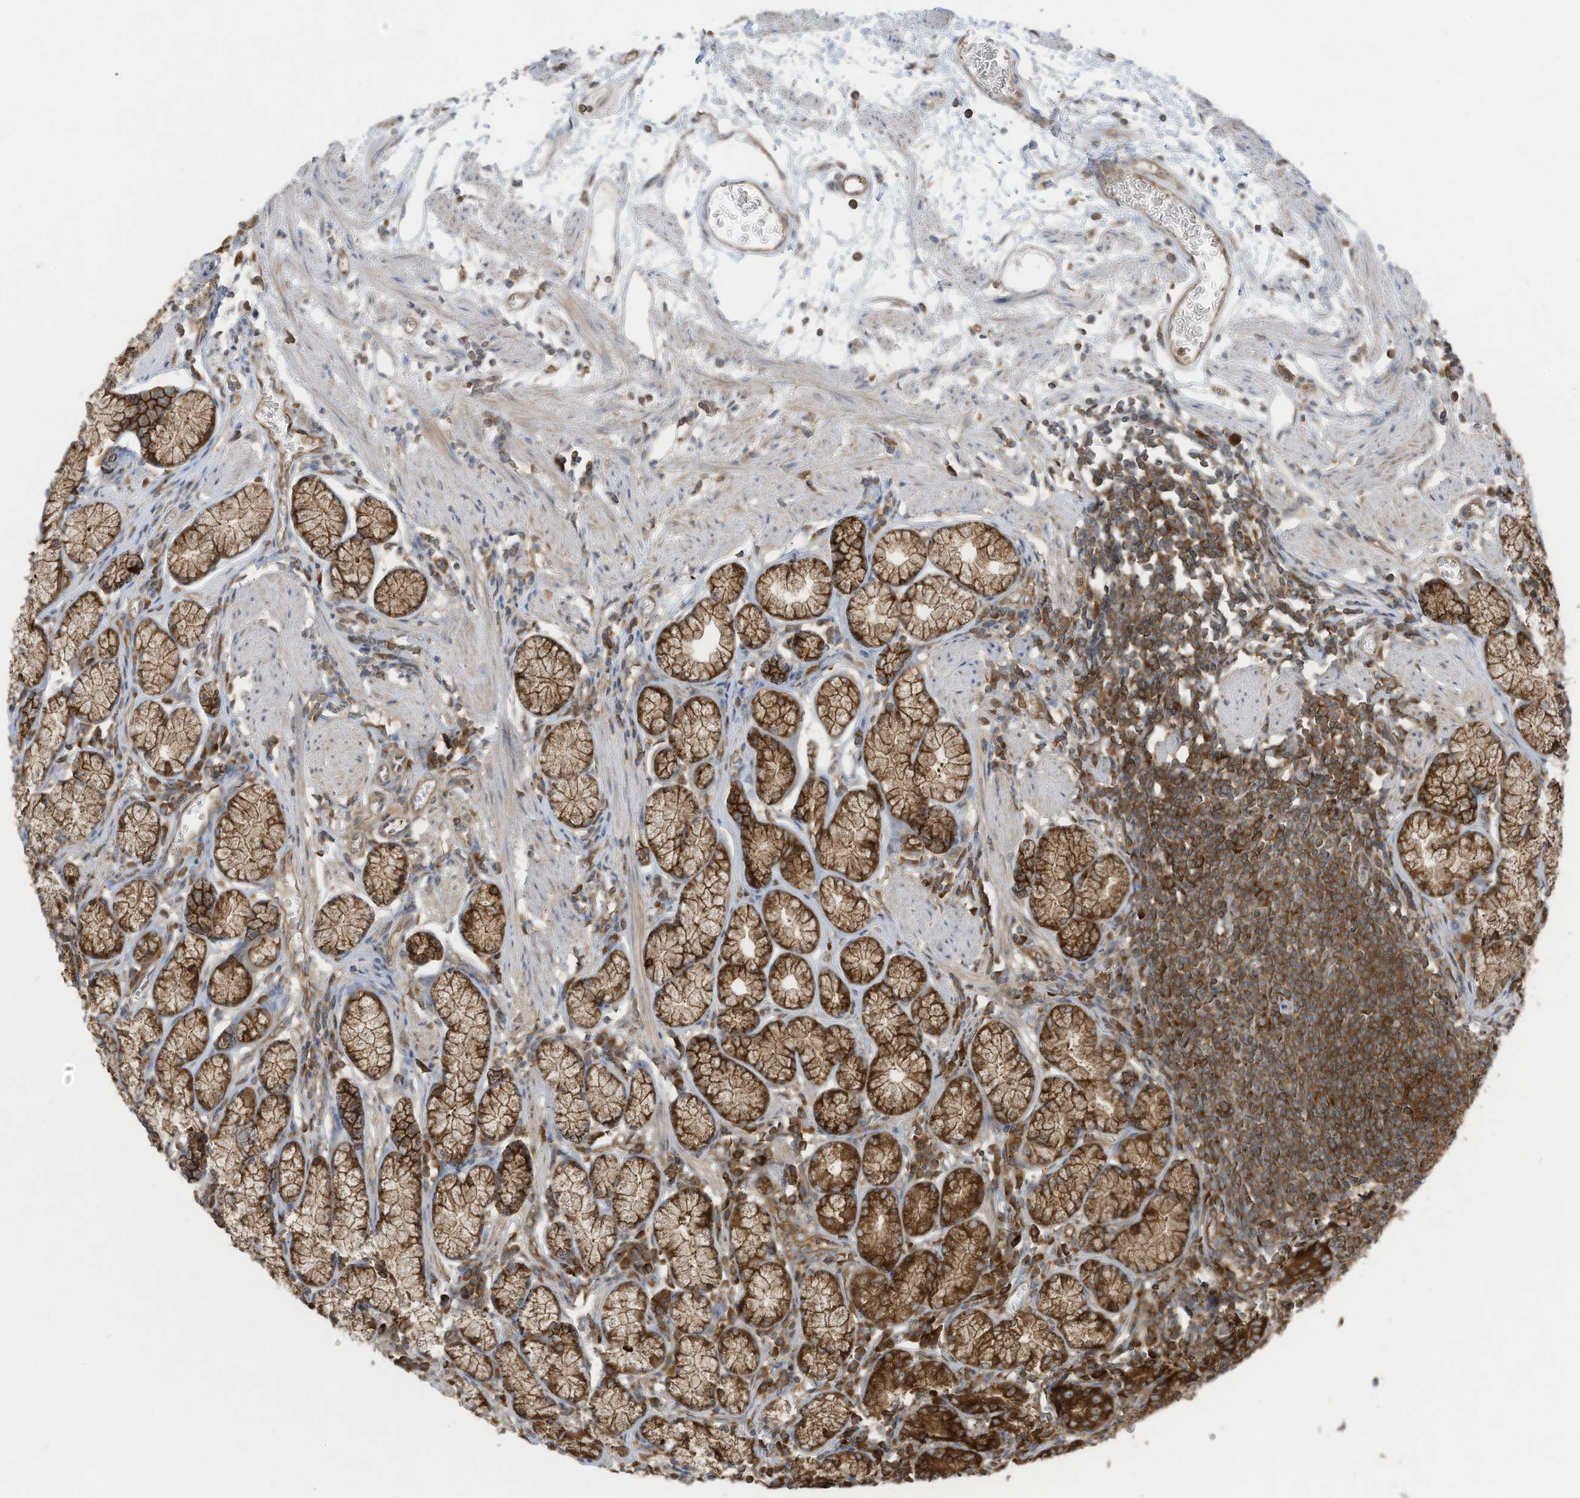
{"staining": {"intensity": "strong", "quantity": ">75%", "location": "cytoplasmic/membranous"}, "tissue": "stomach", "cell_type": "Glandular cells", "image_type": "normal", "snomed": [{"axis": "morphology", "description": "Normal tissue, NOS"}, {"axis": "topography", "description": "Stomach"}], "caption": "Immunohistochemical staining of unremarkable human stomach reveals strong cytoplasmic/membranous protein staining in approximately >75% of glandular cells.", "gene": "OLA1", "patient": {"sex": "male", "age": 55}}